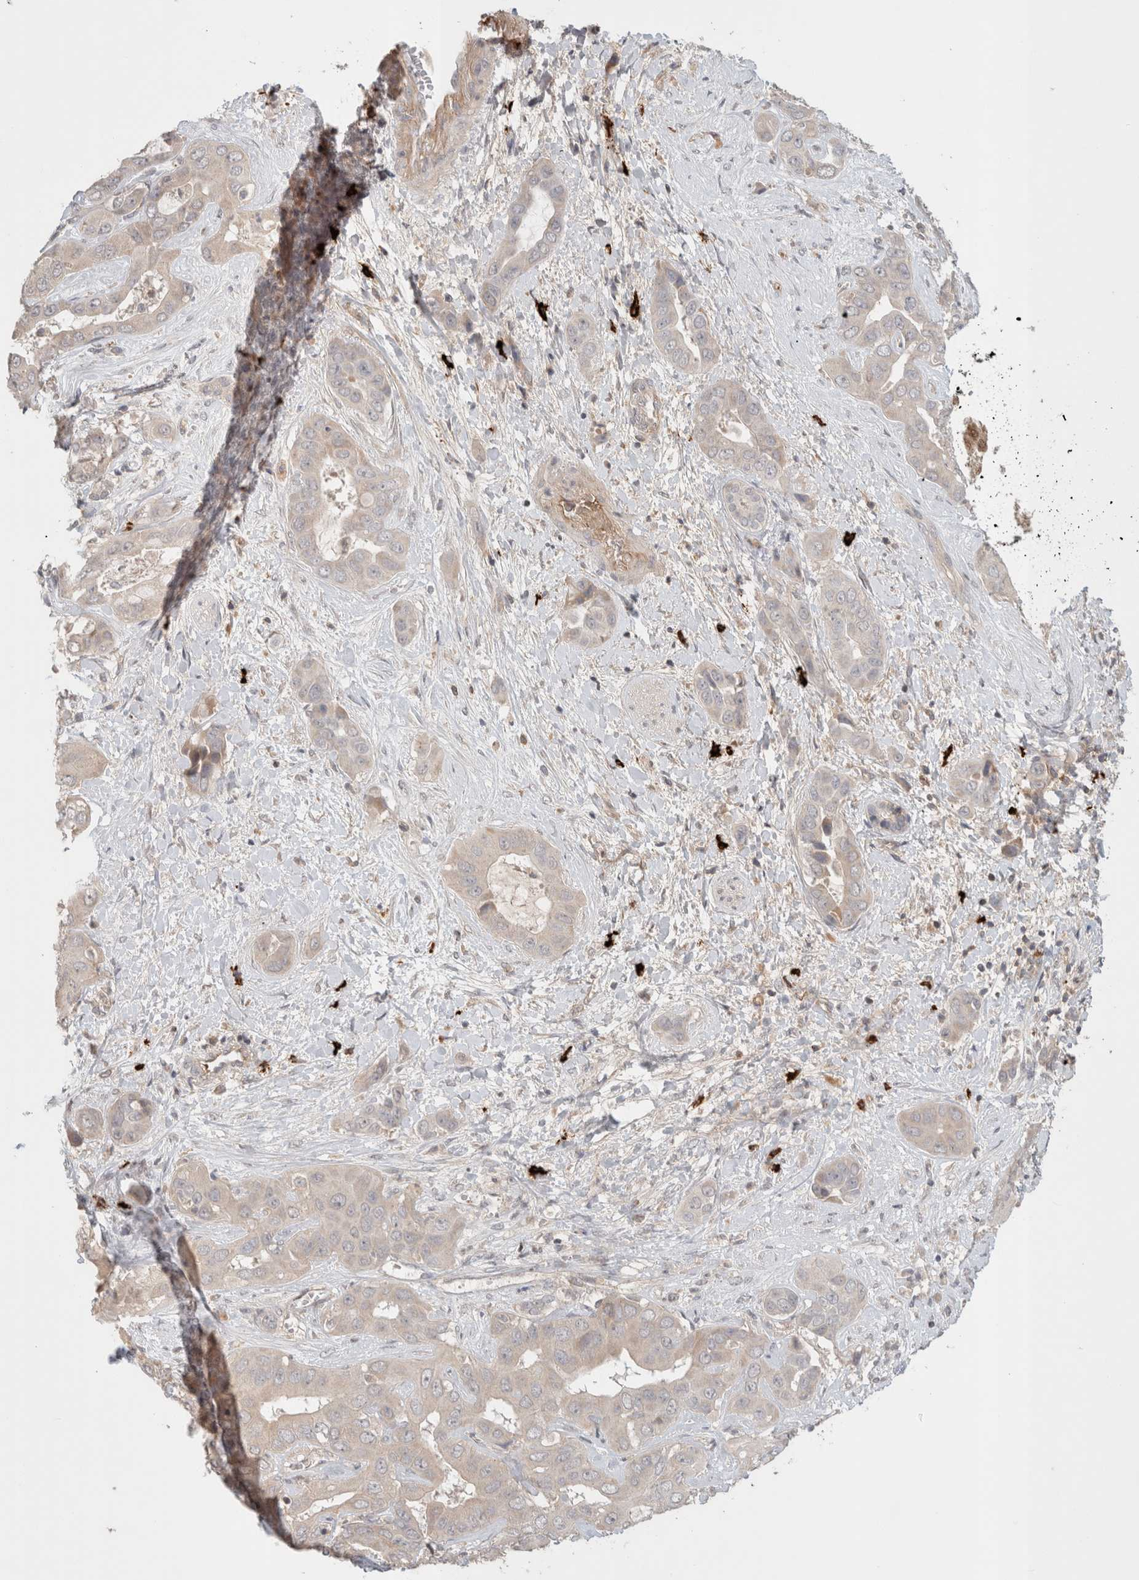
{"staining": {"intensity": "negative", "quantity": "none", "location": "none"}, "tissue": "liver cancer", "cell_type": "Tumor cells", "image_type": "cancer", "snomed": [{"axis": "morphology", "description": "Cholangiocarcinoma"}, {"axis": "topography", "description": "Liver"}], "caption": "Tumor cells show no significant protein positivity in liver cholangiocarcinoma.", "gene": "HSPG2", "patient": {"sex": "female", "age": 52}}